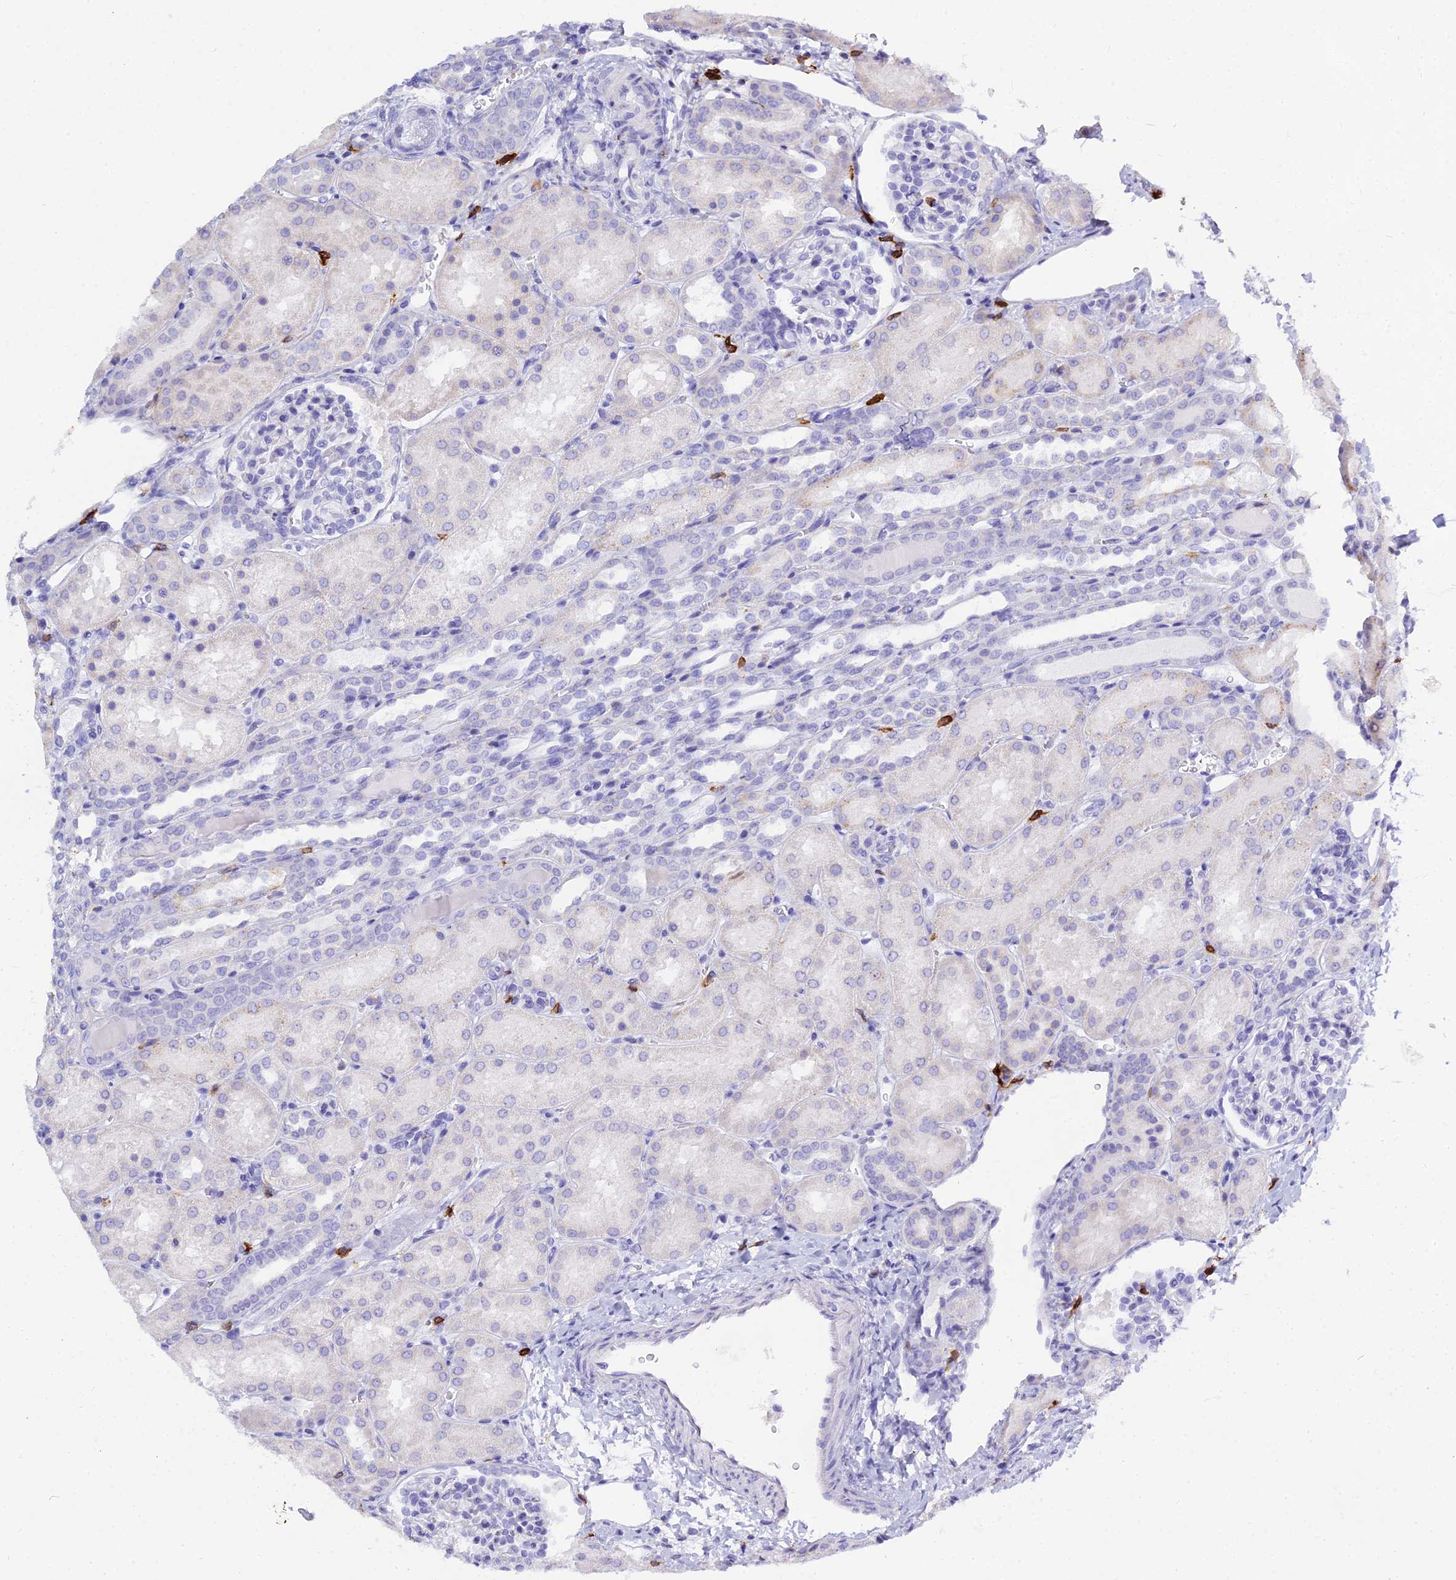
{"staining": {"intensity": "negative", "quantity": "none", "location": "none"}, "tissue": "kidney", "cell_type": "Cells in glomeruli", "image_type": "normal", "snomed": [{"axis": "morphology", "description": "Normal tissue, NOS"}, {"axis": "topography", "description": "Kidney"}], "caption": "IHC of normal human kidney shows no expression in cells in glomeruli. (Stains: DAB (3,3'-diaminobenzidine) immunohistochemistry with hematoxylin counter stain, Microscopy: brightfield microscopy at high magnification).", "gene": "CD5", "patient": {"sex": "male", "age": 1}}